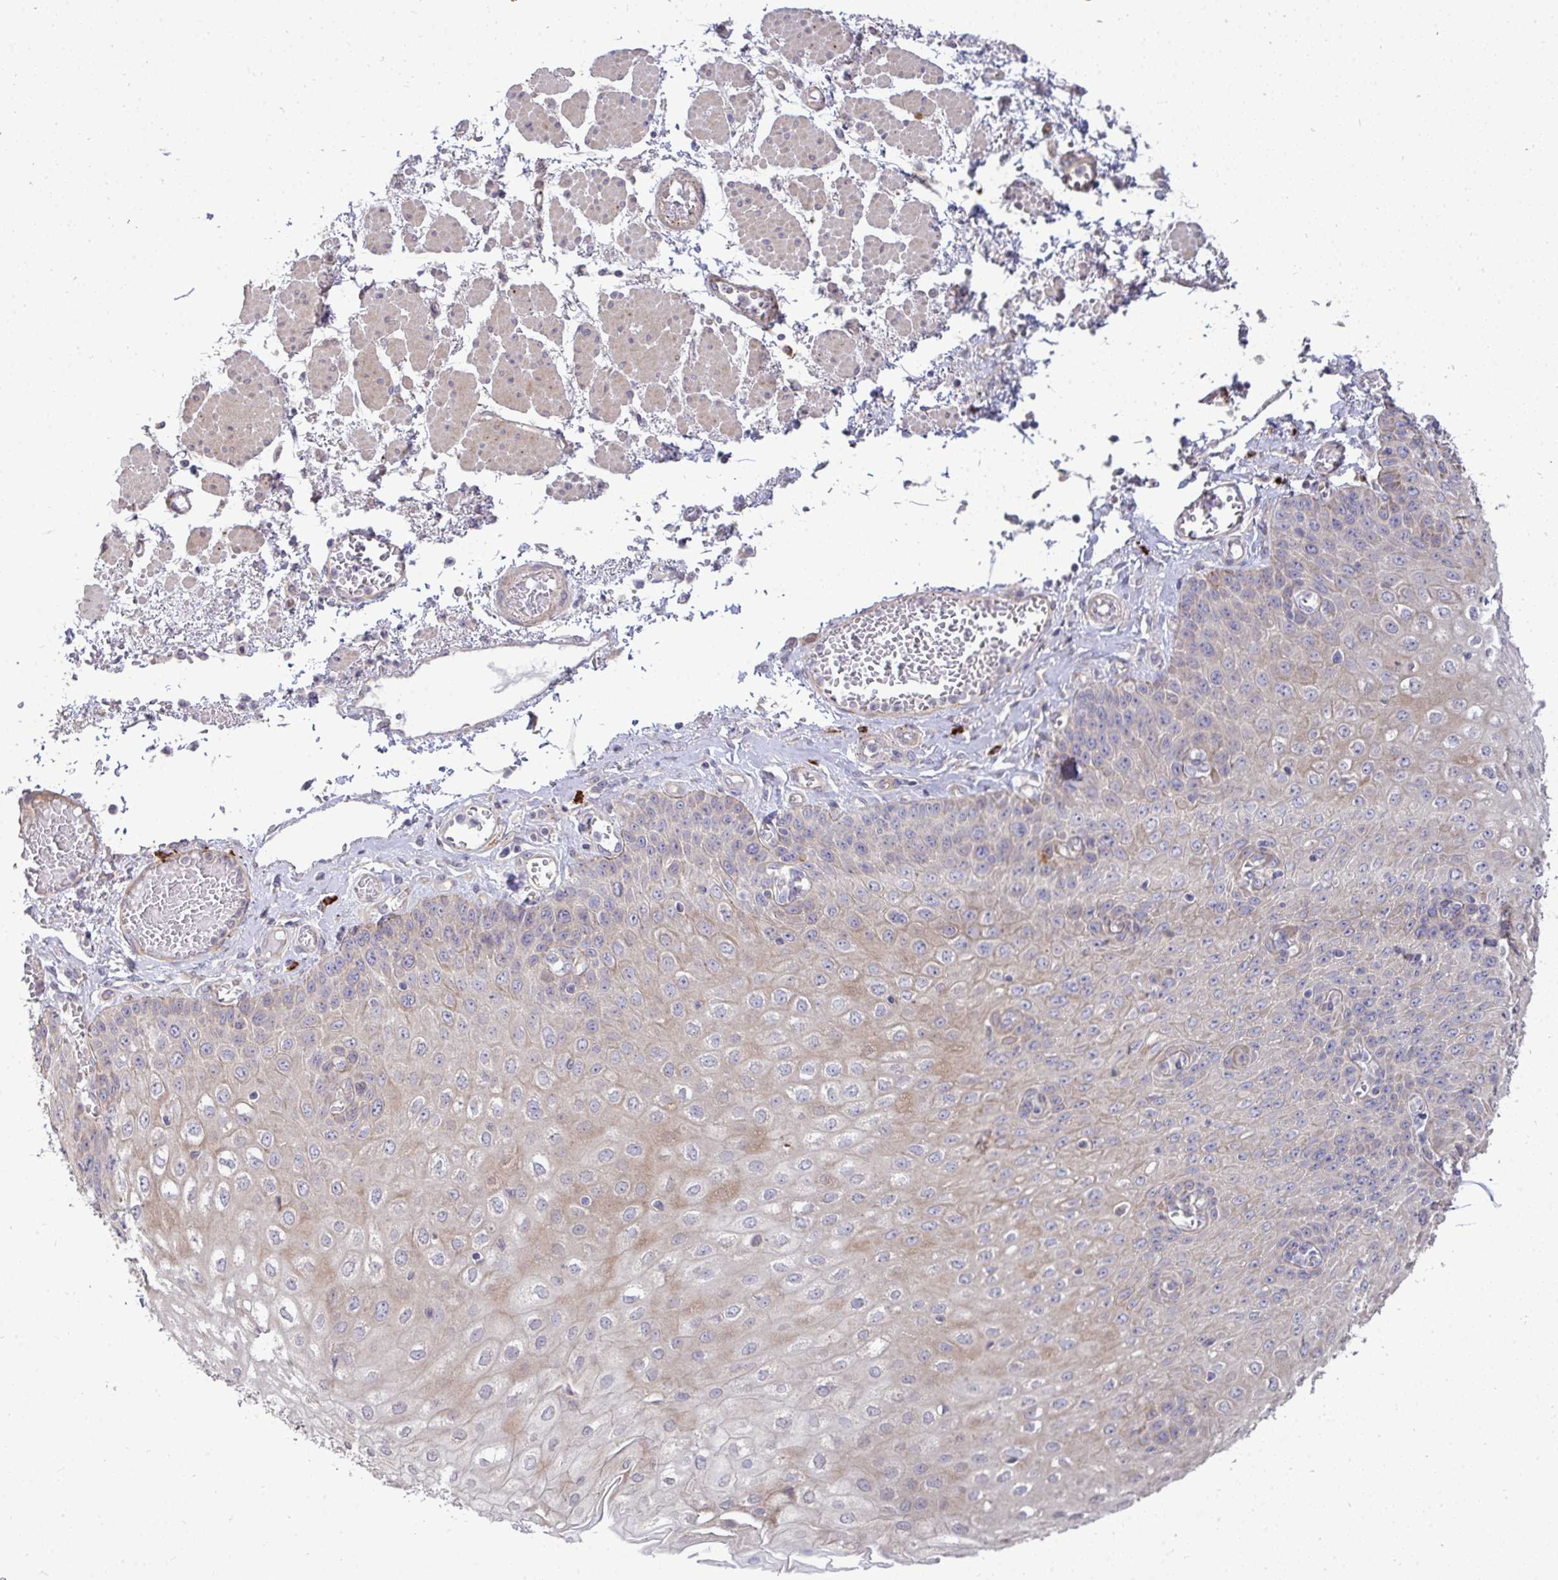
{"staining": {"intensity": "moderate", "quantity": "25%-75%", "location": "cytoplasmic/membranous"}, "tissue": "esophagus", "cell_type": "Squamous epithelial cells", "image_type": "normal", "snomed": [{"axis": "morphology", "description": "Normal tissue, NOS"}, {"axis": "morphology", "description": "Adenocarcinoma, NOS"}, {"axis": "topography", "description": "Esophagus"}], "caption": "DAB immunohistochemical staining of normal human esophagus shows moderate cytoplasmic/membranous protein expression in about 25%-75% of squamous epithelial cells.", "gene": "SH2D1B", "patient": {"sex": "male", "age": 81}}